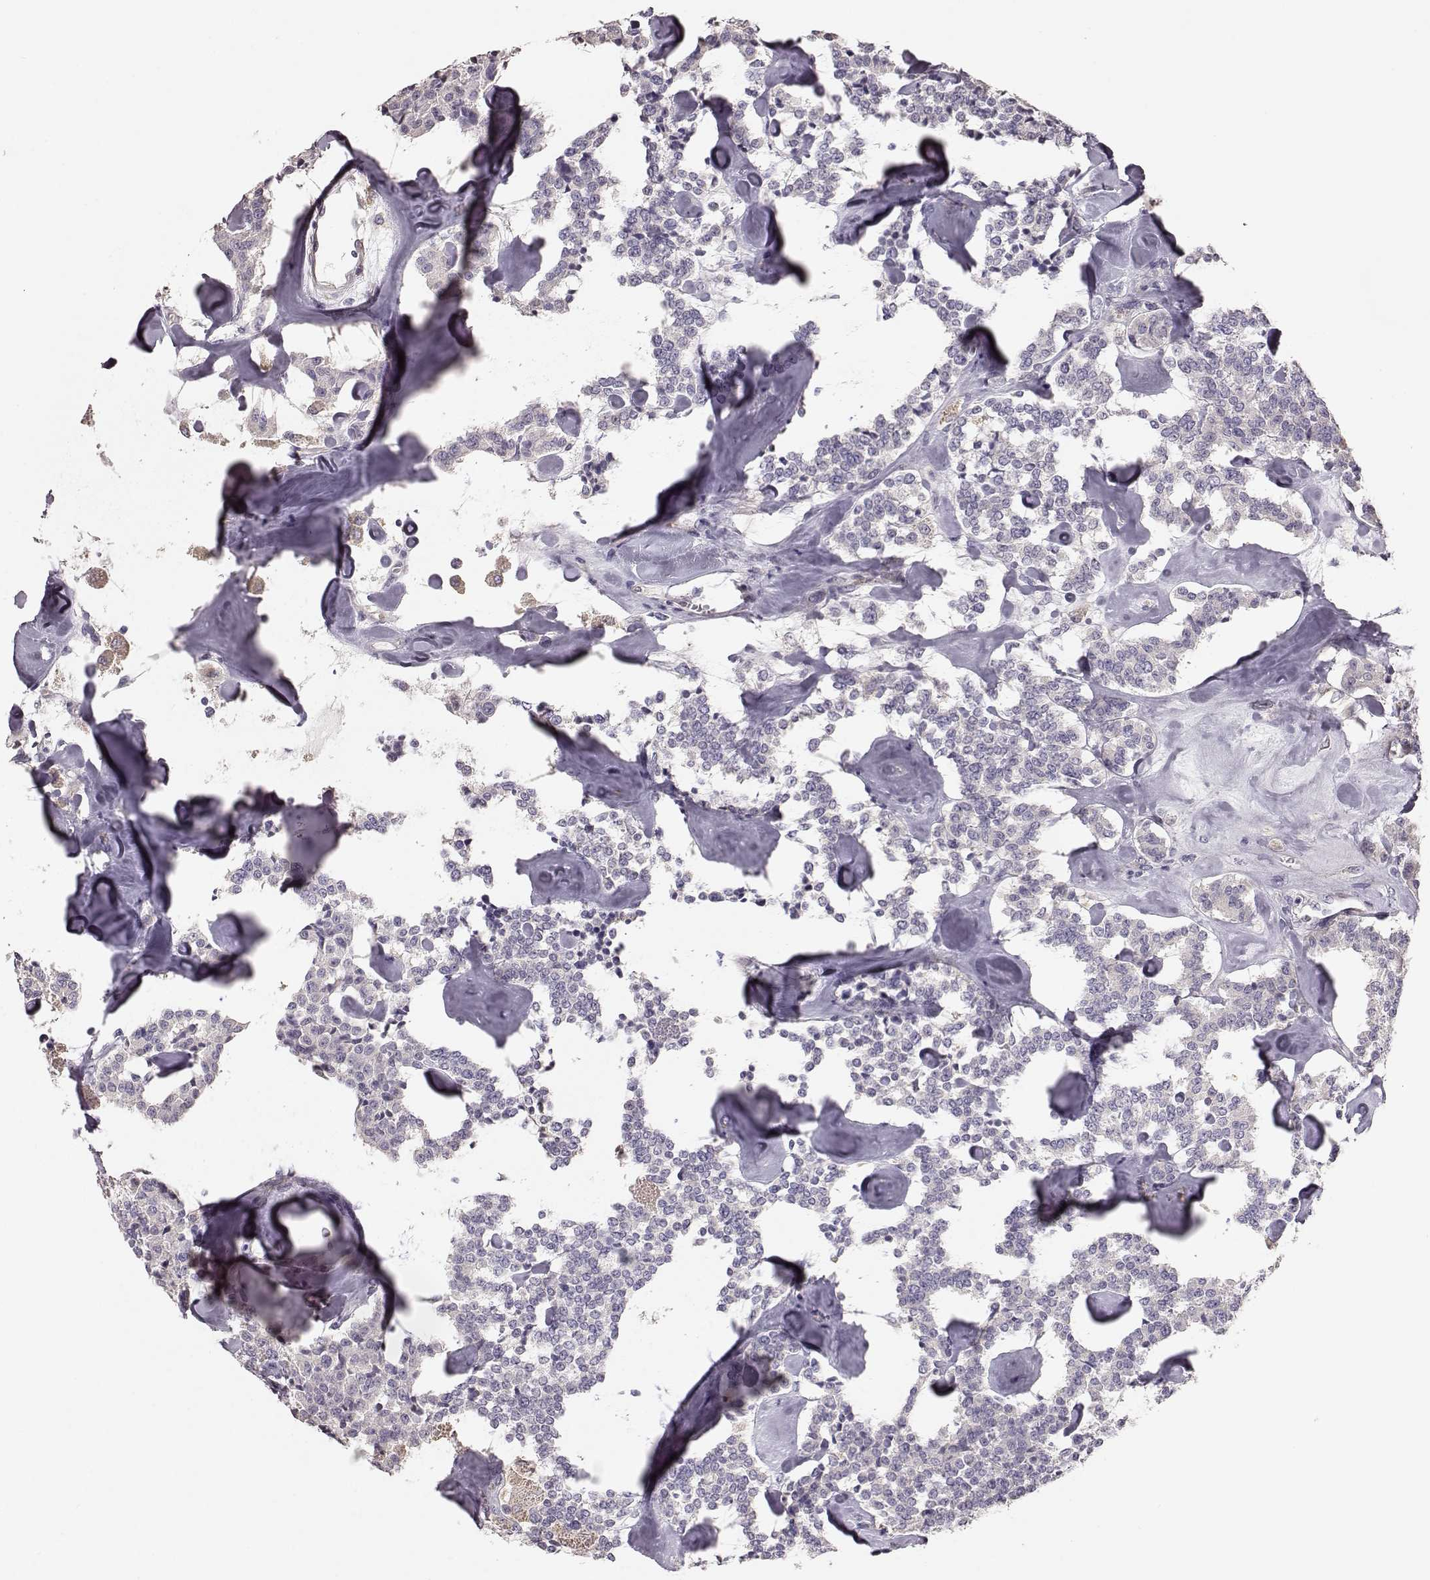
{"staining": {"intensity": "negative", "quantity": "none", "location": "none"}, "tissue": "carcinoid", "cell_type": "Tumor cells", "image_type": "cancer", "snomed": [{"axis": "morphology", "description": "Carcinoid, malignant, NOS"}, {"axis": "topography", "description": "Pancreas"}], "caption": "Carcinoid was stained to show a protein in brown. There is no significant staining in tumor cells.", "gene": "GPR50", "patient": {"sex": "male", "age": 41}}